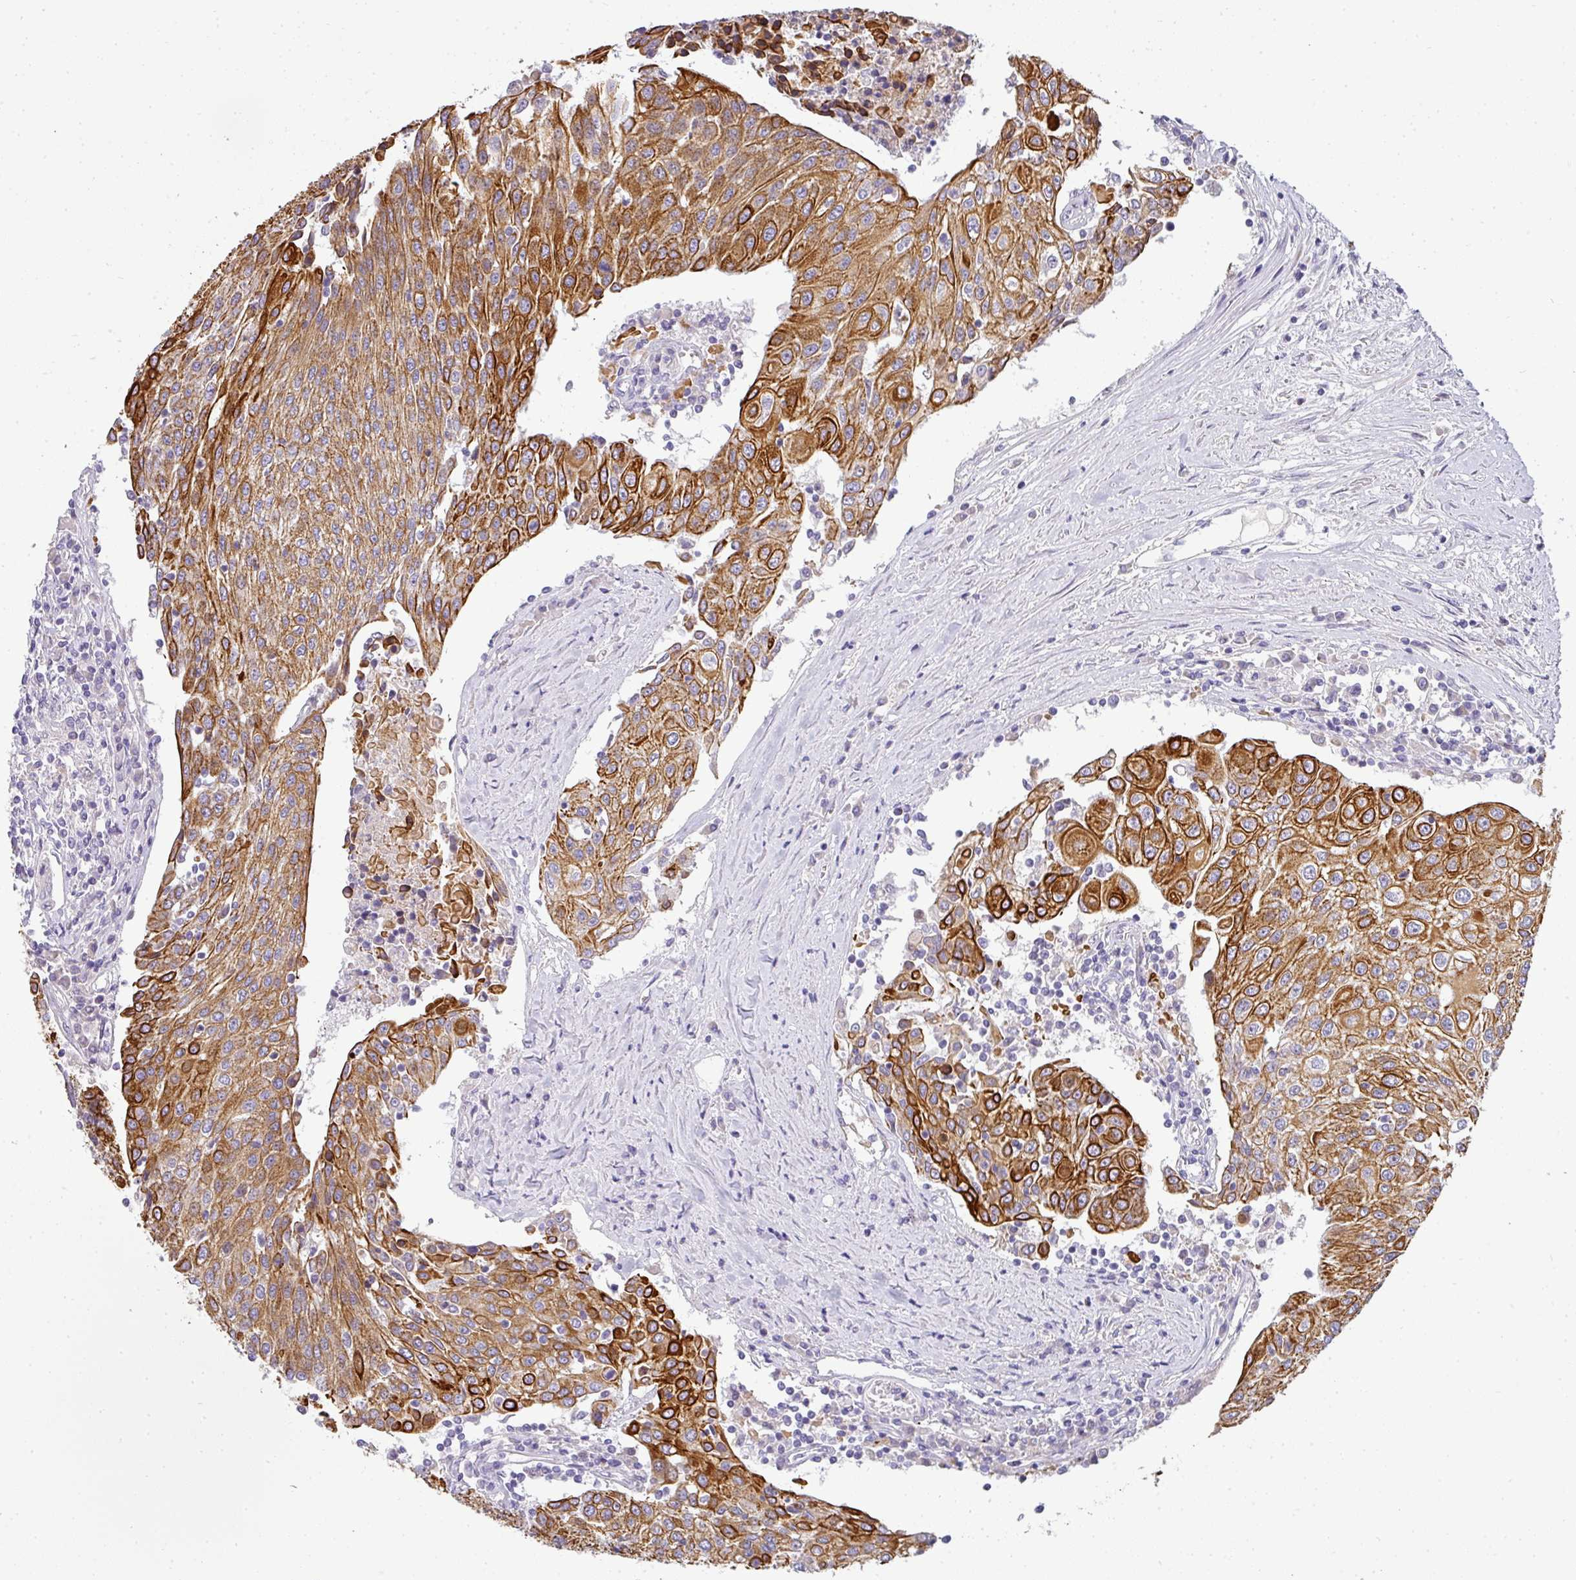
{"staining": {"intensity": "strong", "quantity": ">75%", "location": "cytoplasmic/membranous"}, "tissue": "urothelial cancer", "cell_type": "Tumor cells", "image_type": "cancer", "snomed": [{"axis": "morphology", "description": "Urothelial carcinoma, High grade"}, {"axis": "topography", "description": "Urinary bladder"}], "caption": "Immunohistochemical staining of urothelial carcinoma (high-grade) demonstrates high levels of strong cytoplasmic/membranous protein staining in approximately >75% of tumor cells.", "gene": "ASXL3", "patient": {"sex": "female", "age": 85}}